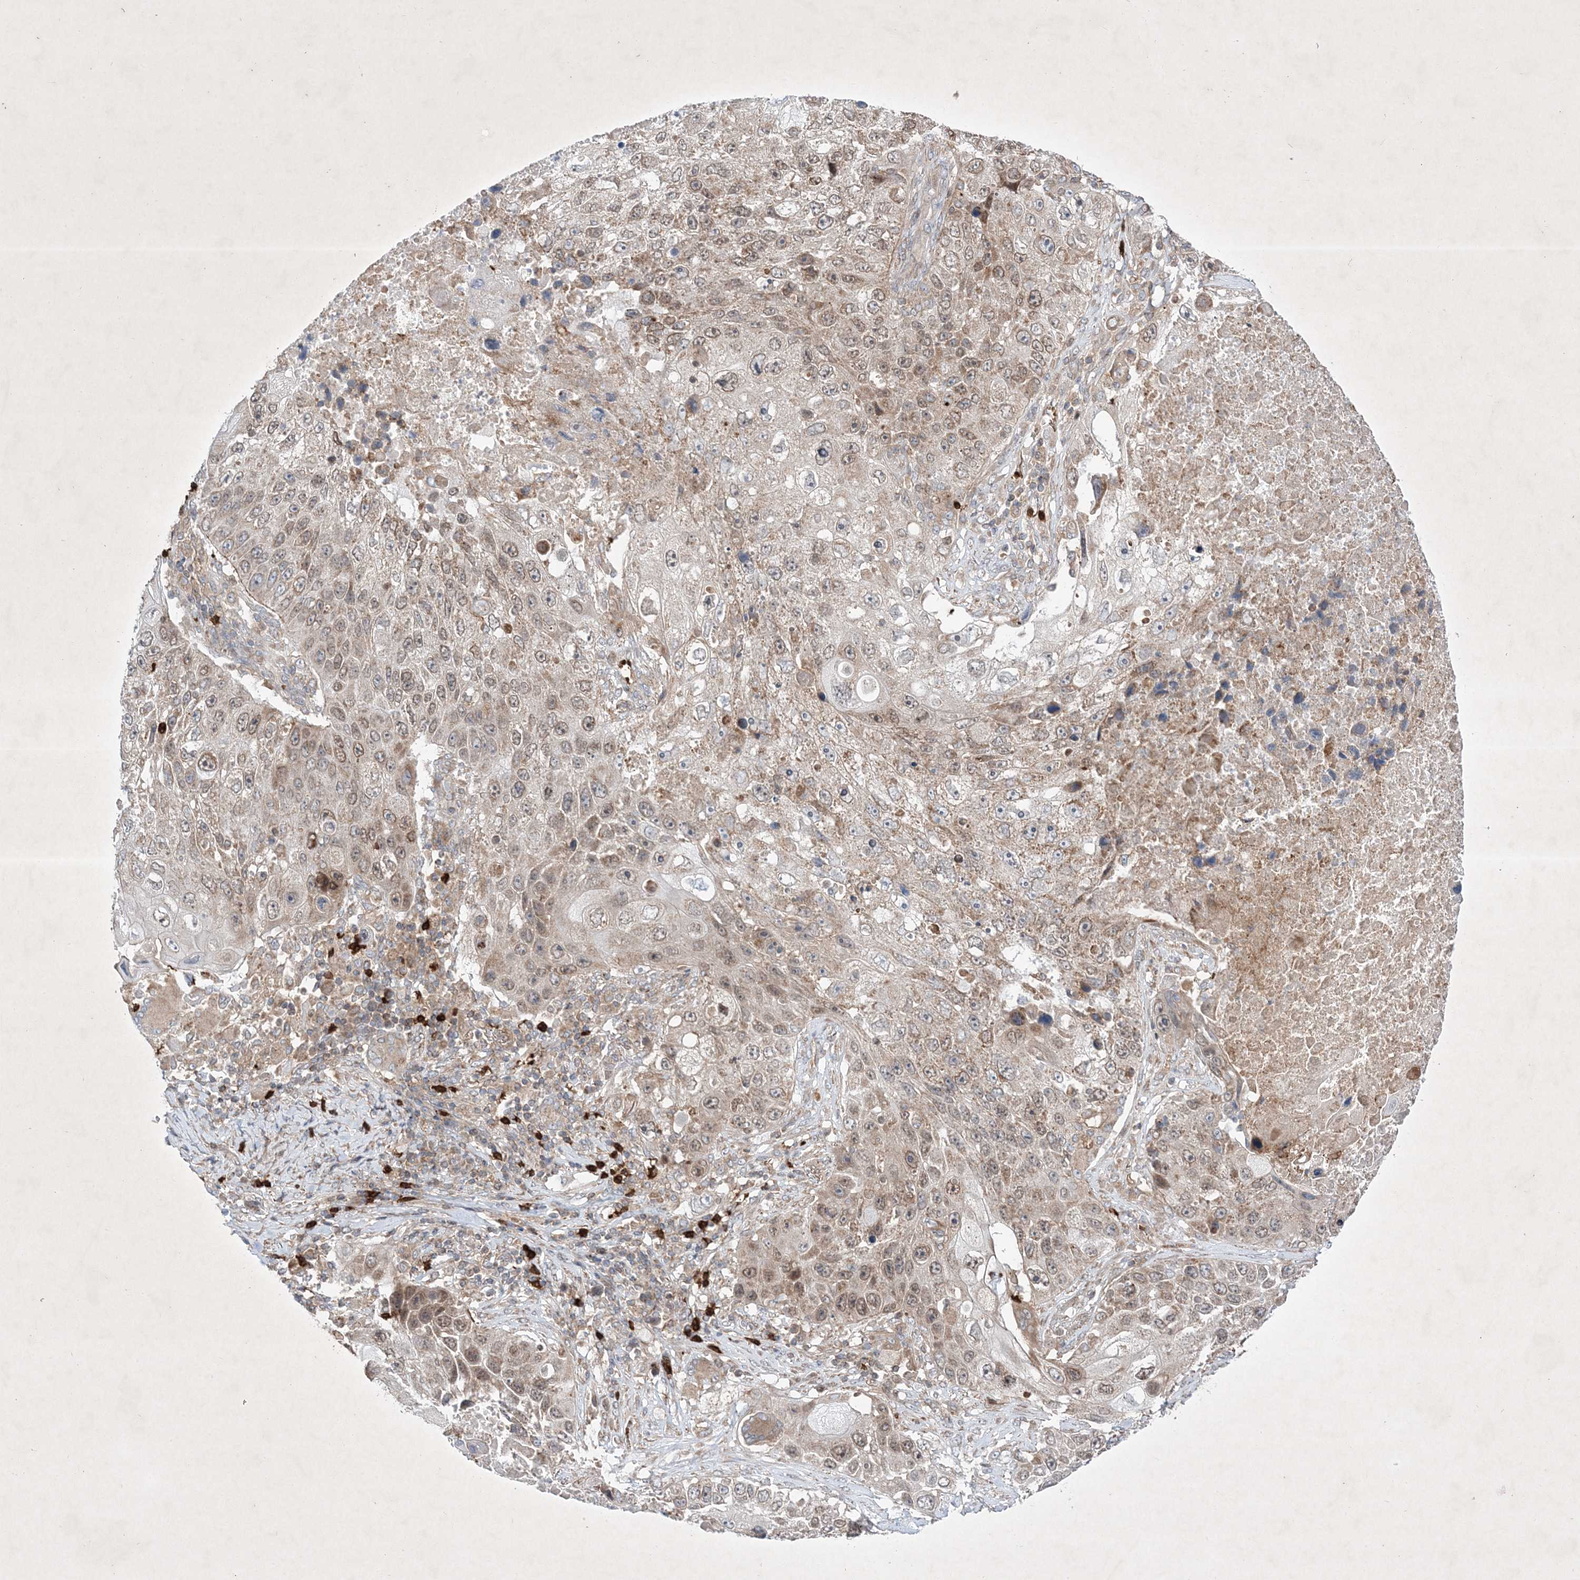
{"staining": {"intensity": "moderate", "quantity": ">75%", "location": "cytoplasmic/membranous,nuclear"}, "tissue": "lung cancer", "cell_type": "Tumor cells", "image_type": "cancer", "snomed": [{"axis": "morphology", "description": "Squamous cell carcinoma, NOS"}, {"axis": "topography", "description": "Lung"}], "caption": "A brown stain shows moderate cytoplasmic/membranous and nuclear positivity of a protein in lung squamous cell carcinoma tumor cells.", "gene": "OPA1", "patient": {"sex": "male", "age": 61}}